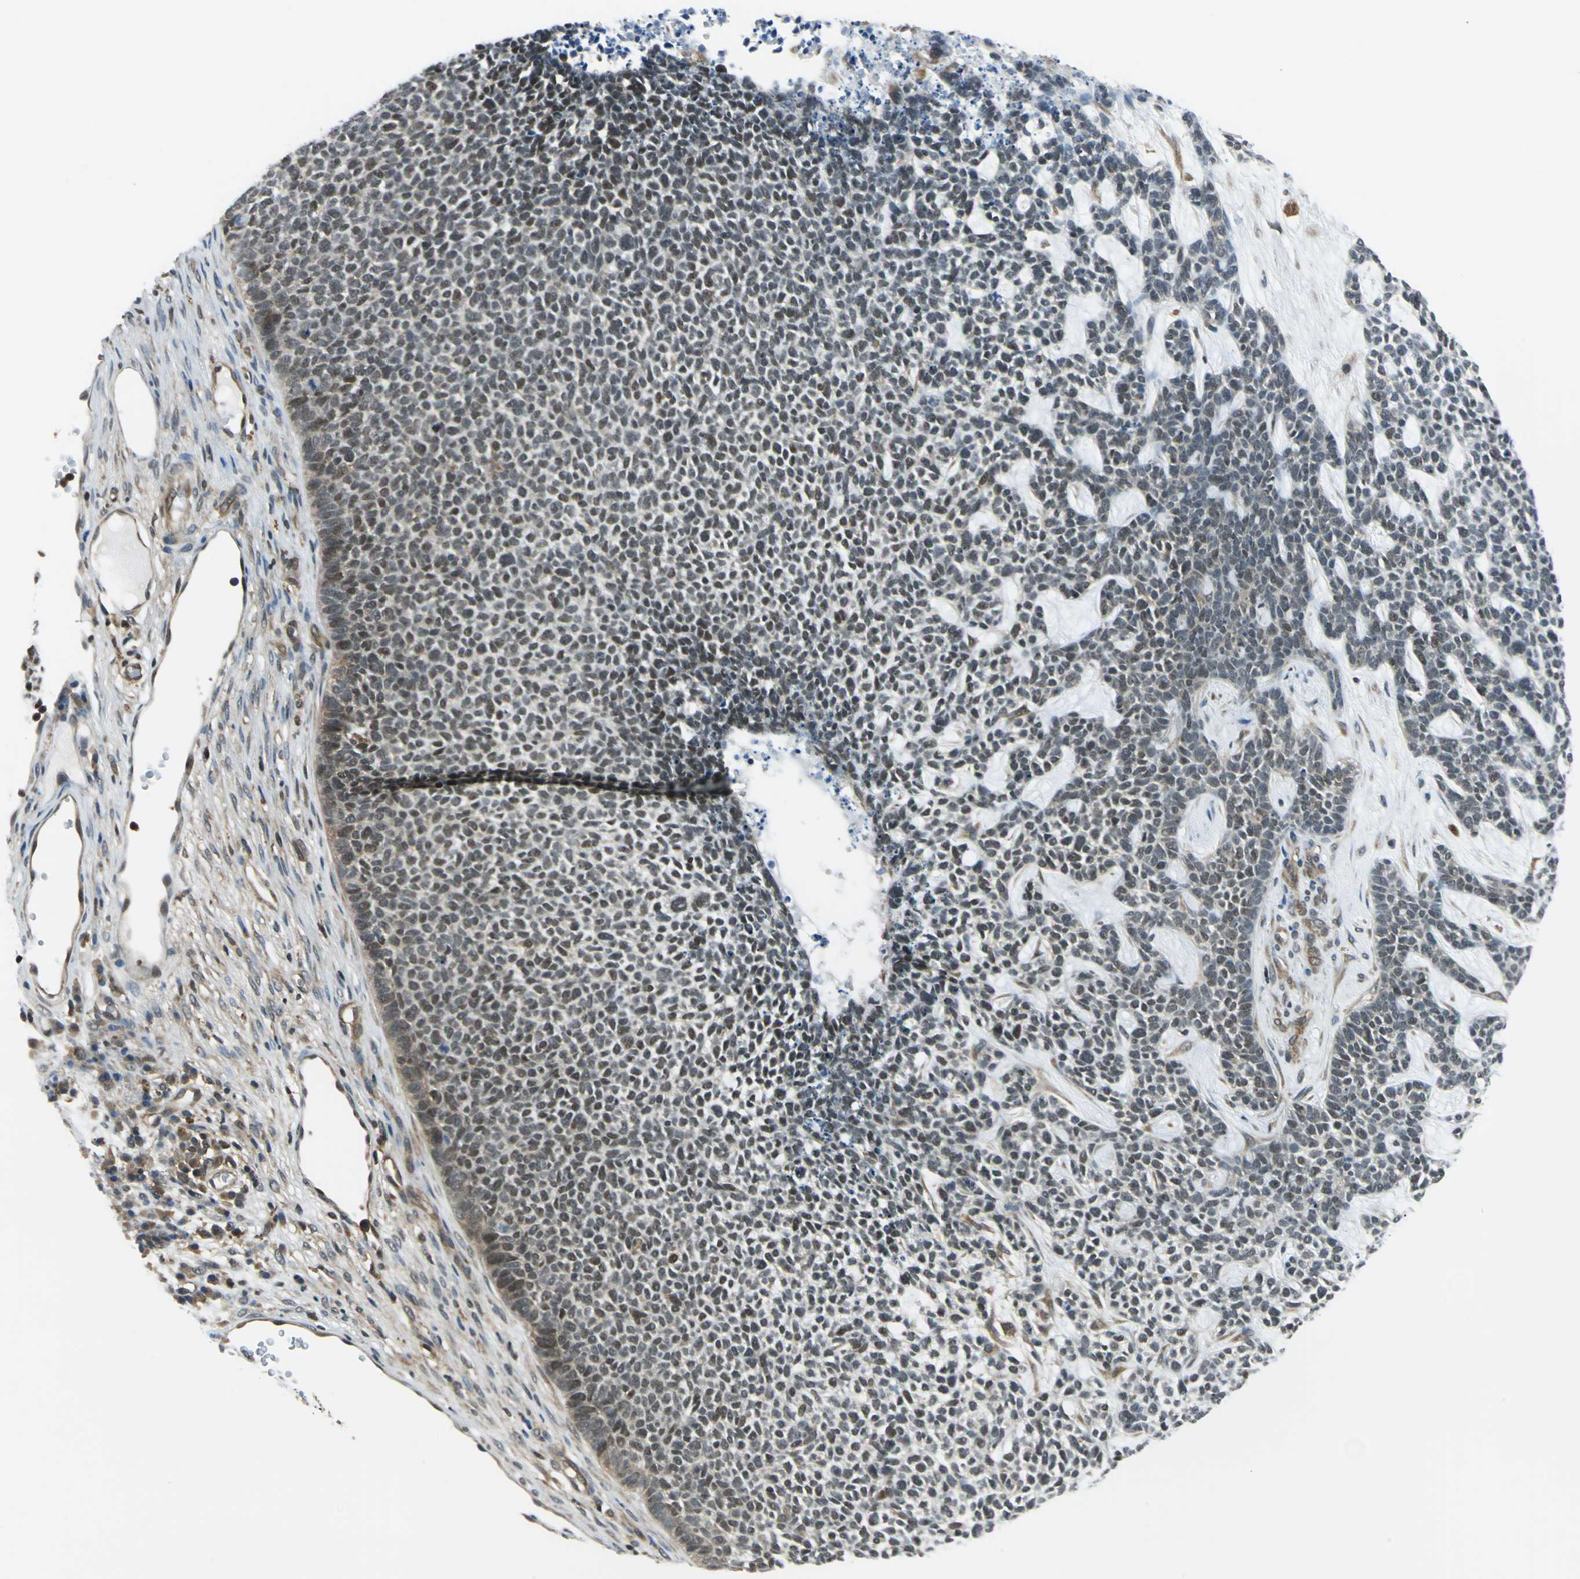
{"staining": {"intensity": "weak", "quantity": "25%-75%", "location": "nuclear"}, "tissue": "skin cancer", "cell_type": "Tumor cells", "image_type": "cancer", "snomed": [{"axis": "morphology", "description": "Basal cell carcinoma"}, {"axis": "topography", "description": "Skin"}], "caption": "Brown immunohistochemical staining in skin basal cell carcinoma exhibits weak nuclear staining in about 25%-75% of tumor cells. (IHC, brightfield microscopy, high magnification).", "gene": "ARPC3", "patient": {"sex": "female", "age": 84}}